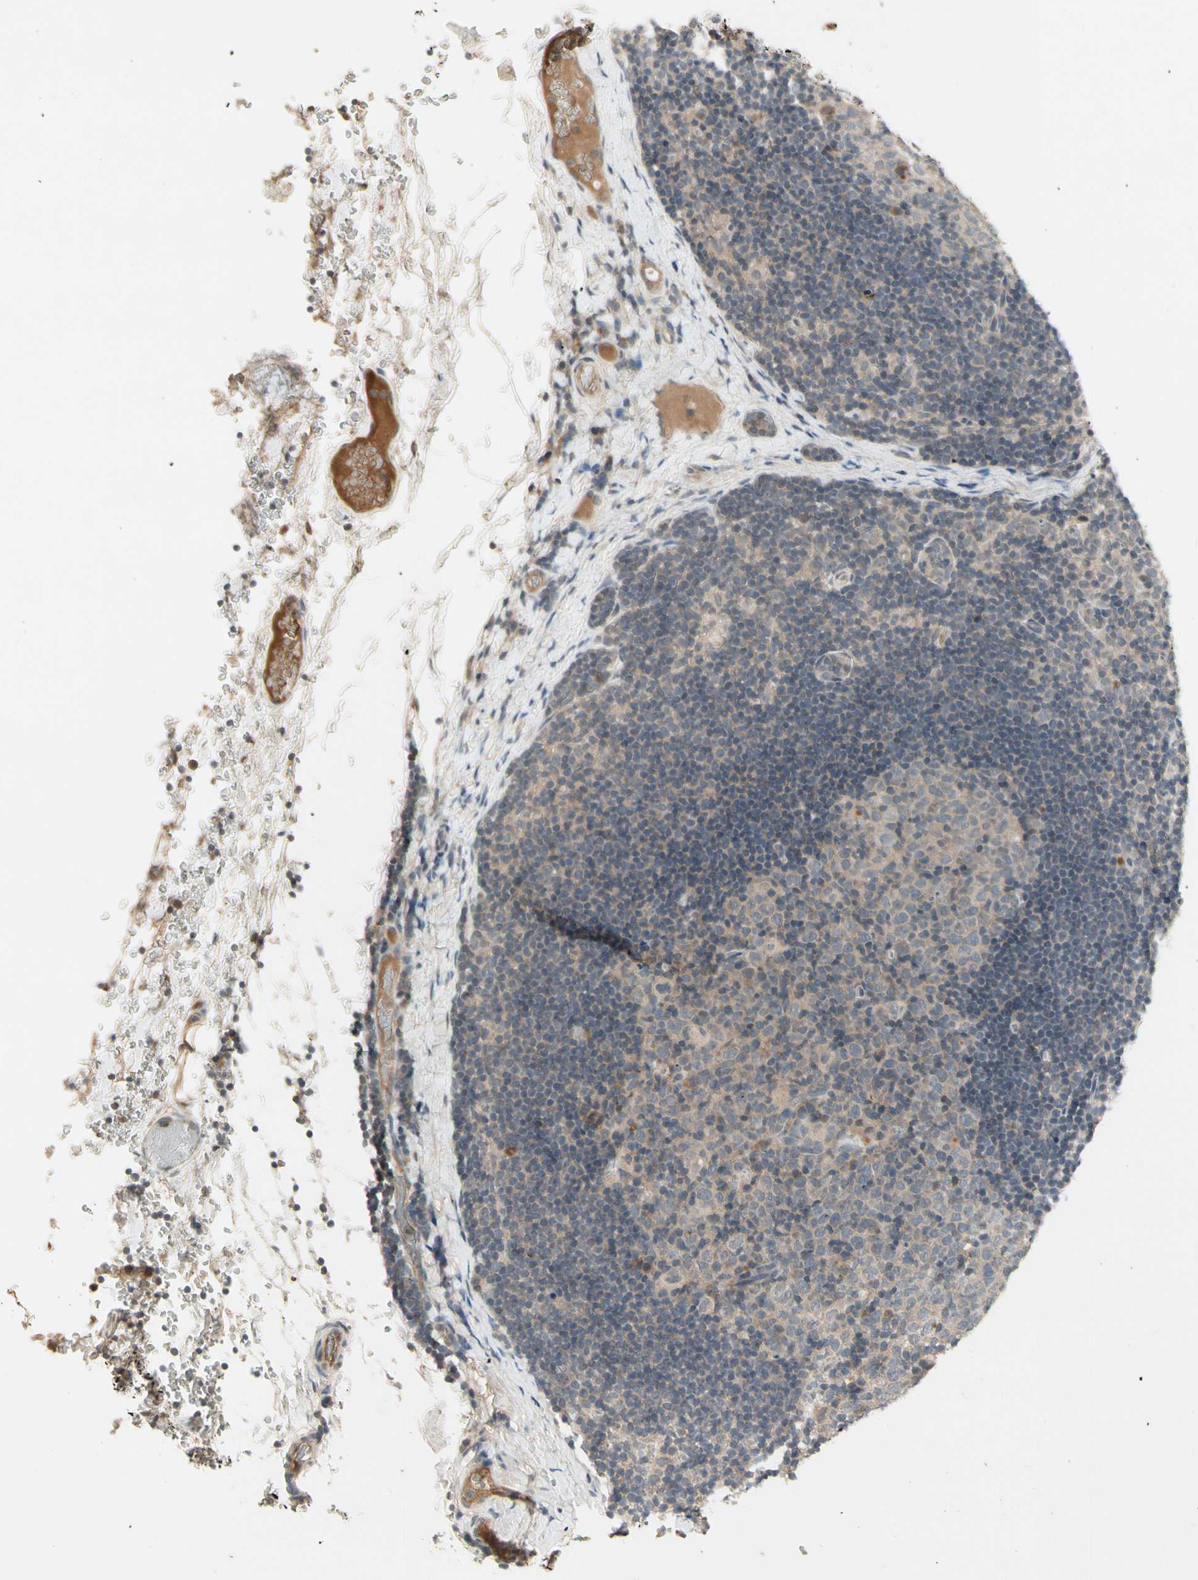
{"staining": {"intensity": "weak", "quantity": "<25%", "location": "cytoplasmic/membranous"}, "tissue": "lymph node", "cell_type": "Germinal center cells", "image_type": "normal", "snomed": [{"axis": "morphology", "description": "Normal tissue, NOS"}, {"axis": "topography", "description": "Lymph node"}], "caption": "Immunohistochemistry (IHC) photomicrograph of benign human lymph node stained for a protein (brown), which exhibits no staining in germinal center cells.", "gene": "CCL4", "patient": {"sex": "female", "age": 14}}